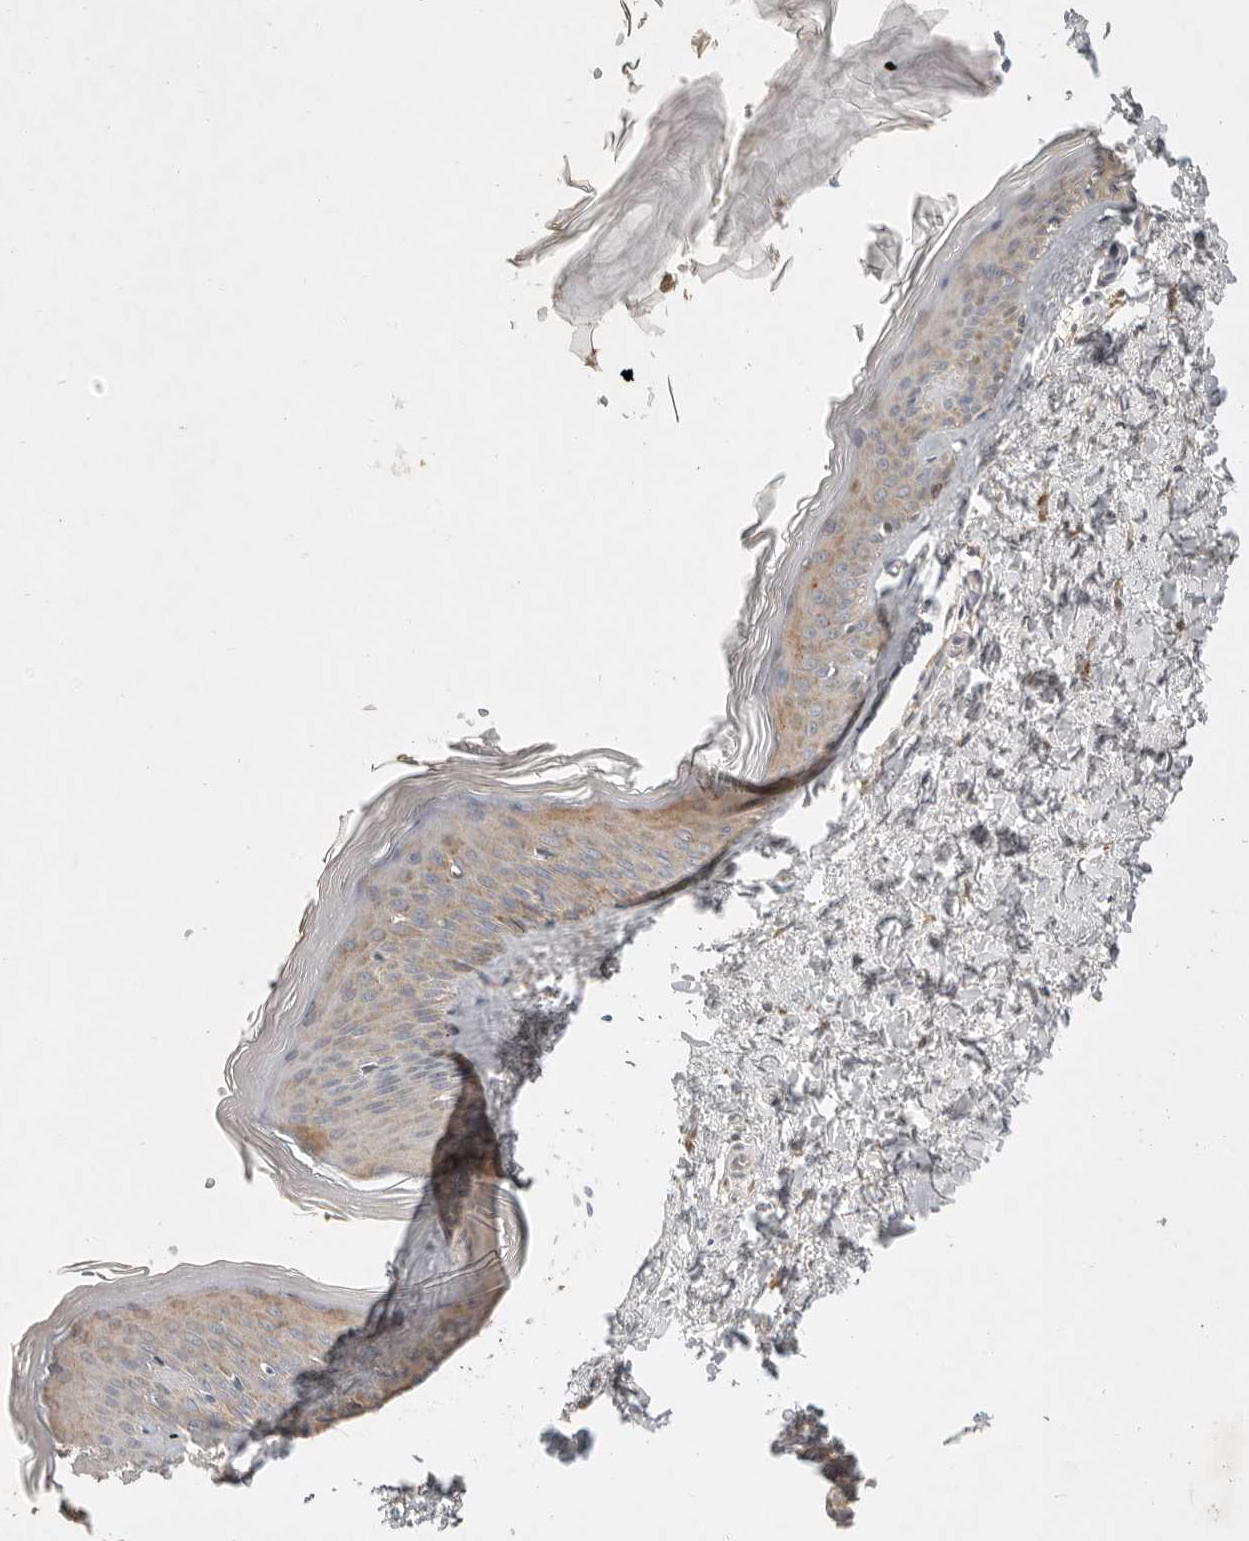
{"staining": {"intensity": "negative", "quantity": "none", "location": "none"}, "tissue": "skin", "cell_type": "Fibroblasts", "image_type": "normal", "snomed": [{"axis": "morphology", "description": "Normal tissue, NOS"}, {"axis": "topography", "description": "Skin"}], "caption": "IHC of unremarkable skin shows no staining in fibroblasts.", "gene": "ARHGEF10L", "patient": {"sex": "female", "age": 27}}